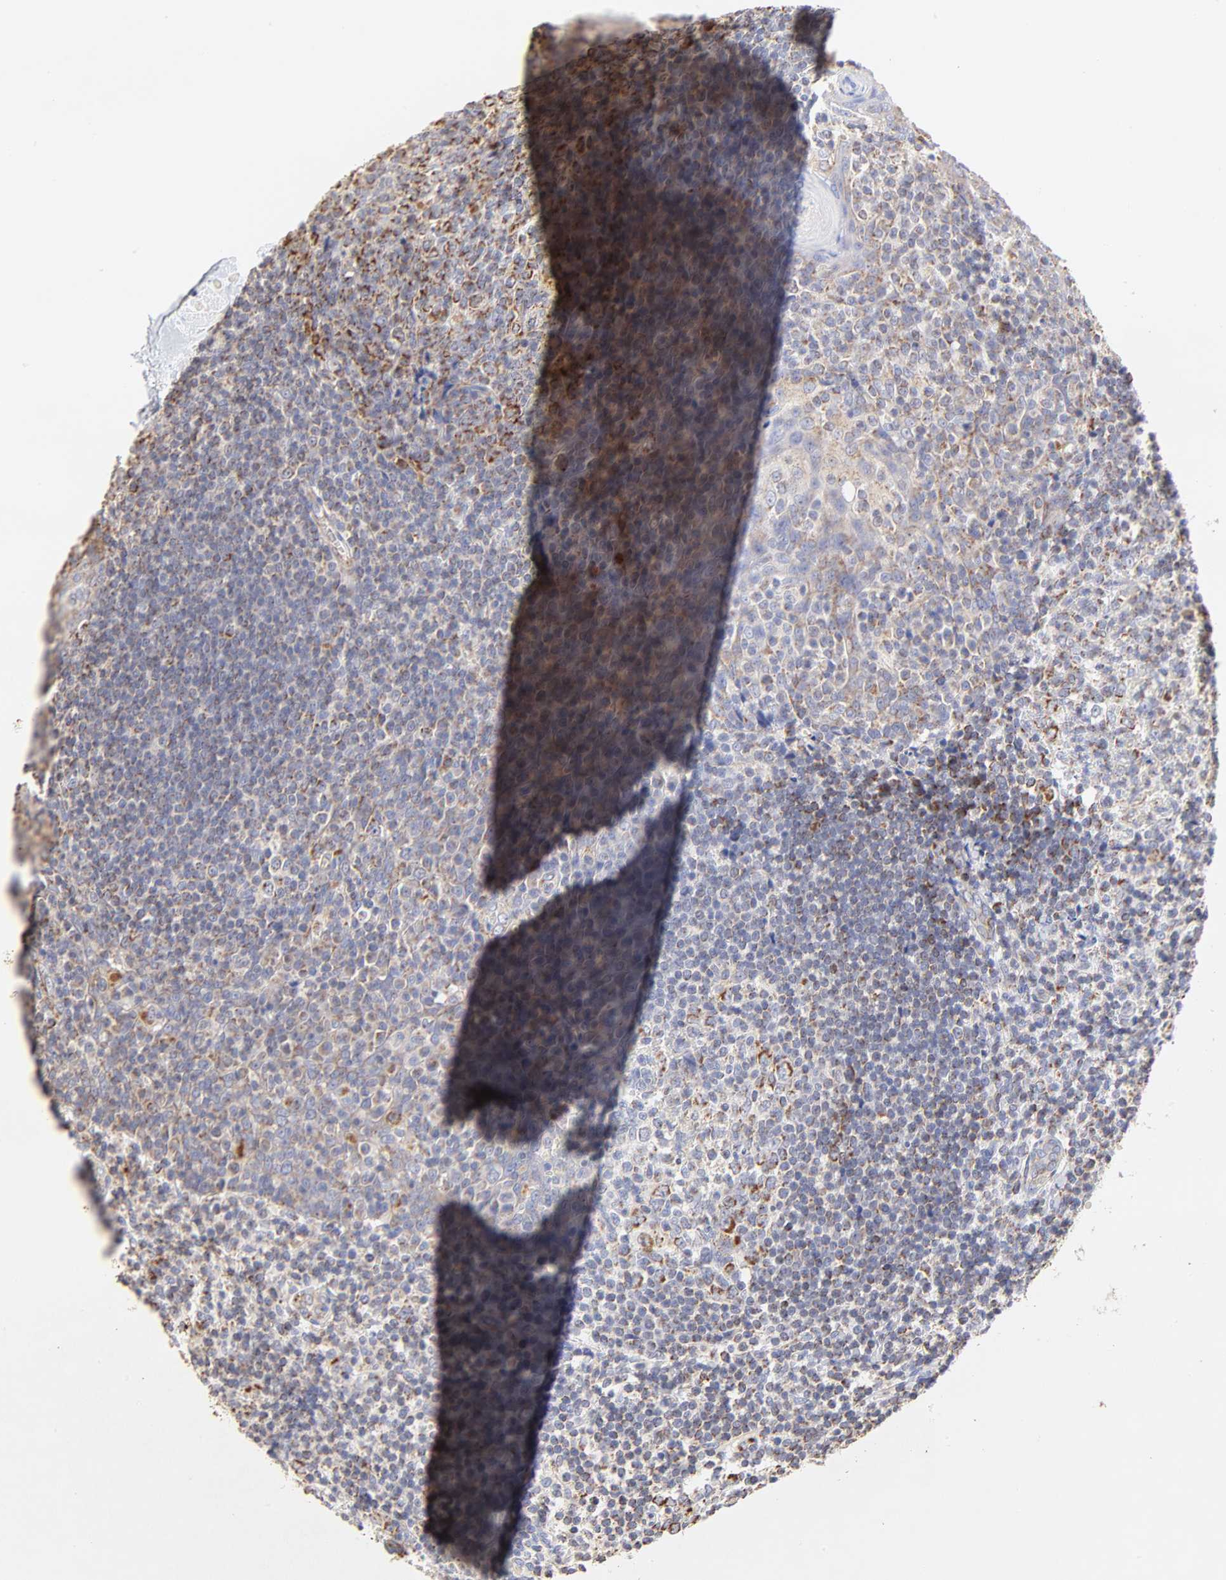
{"staining": {"intensity": "moderate", "quantity": ">75%", "location": "cytoplasmic/membranous"}, "tissue": "tonsil", "cell_type": "Germinal center cells", "image_type": "normal", "snomed": [{"axis": "morphology", "description": "Normal tissue, NOS"}, {"axis": "topography", "description": "Tonsil"}], "caption": "The histopathology image displays staining of unremarkable tonsil, revealing moderate cytoplasmic/membranous protein expression (brown color) within germinal center cells.", "gene": "SSBP1", "patient": {"sex": "male", "age": 31}}